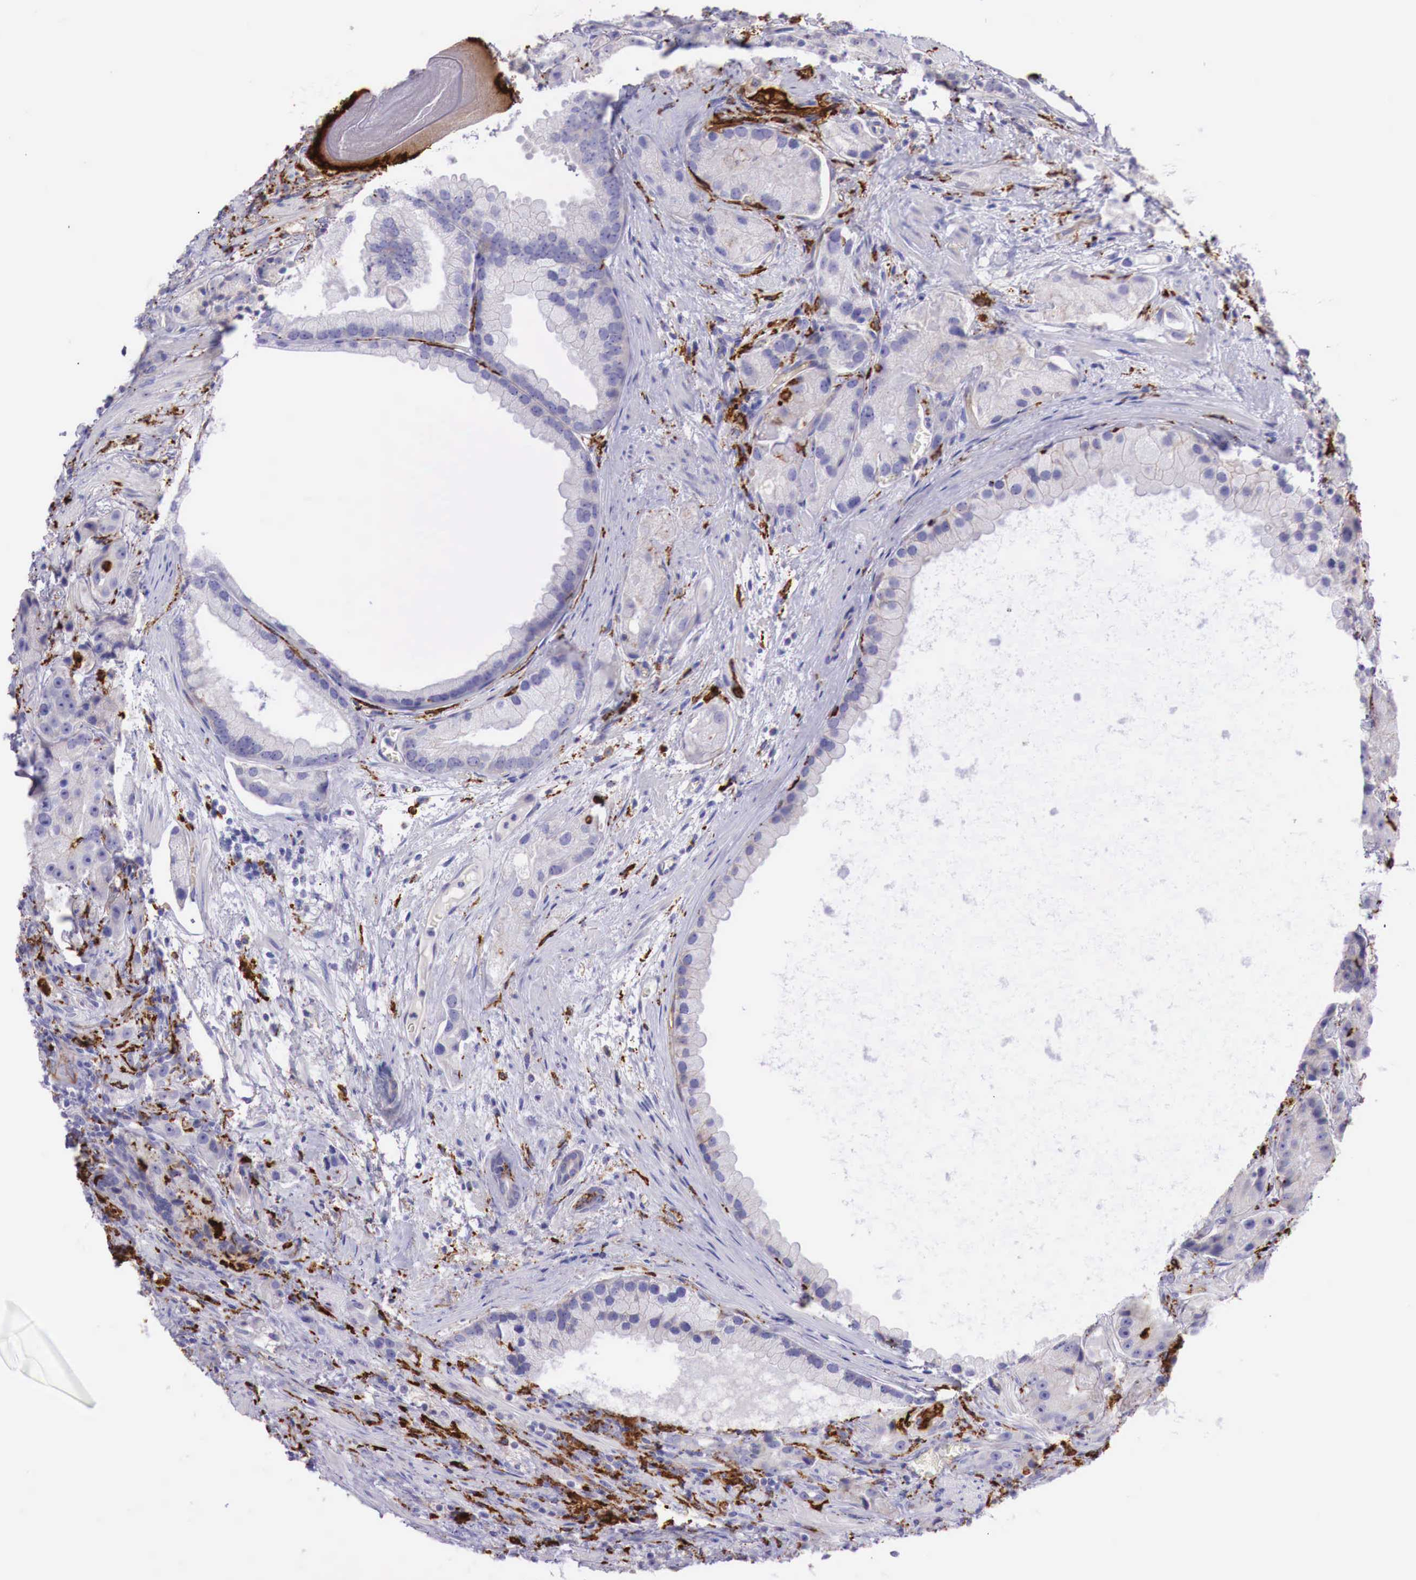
{"staining": {"intensity": "negative", "quantity": "none", "location": "none"}, "tissue": "prostate cancer", "cell_type": "Tumor cells", "image_type": "cancer", "snomed": [{"axis": "morphology", "description": "Adenocarcinoma, Medium grade"}, {"axis": "topography", "description": "Prostate"}], "caption": "Immunohistochemistry histopathology image of neoplastic tissue: human prostate cancer (adenocarcinoma (medium-grade)) stained with DAB demonstrates no significant protein staining in tumor cells.", "gene": "MSR1", "patient": {"sex": "male", "age": 70}}